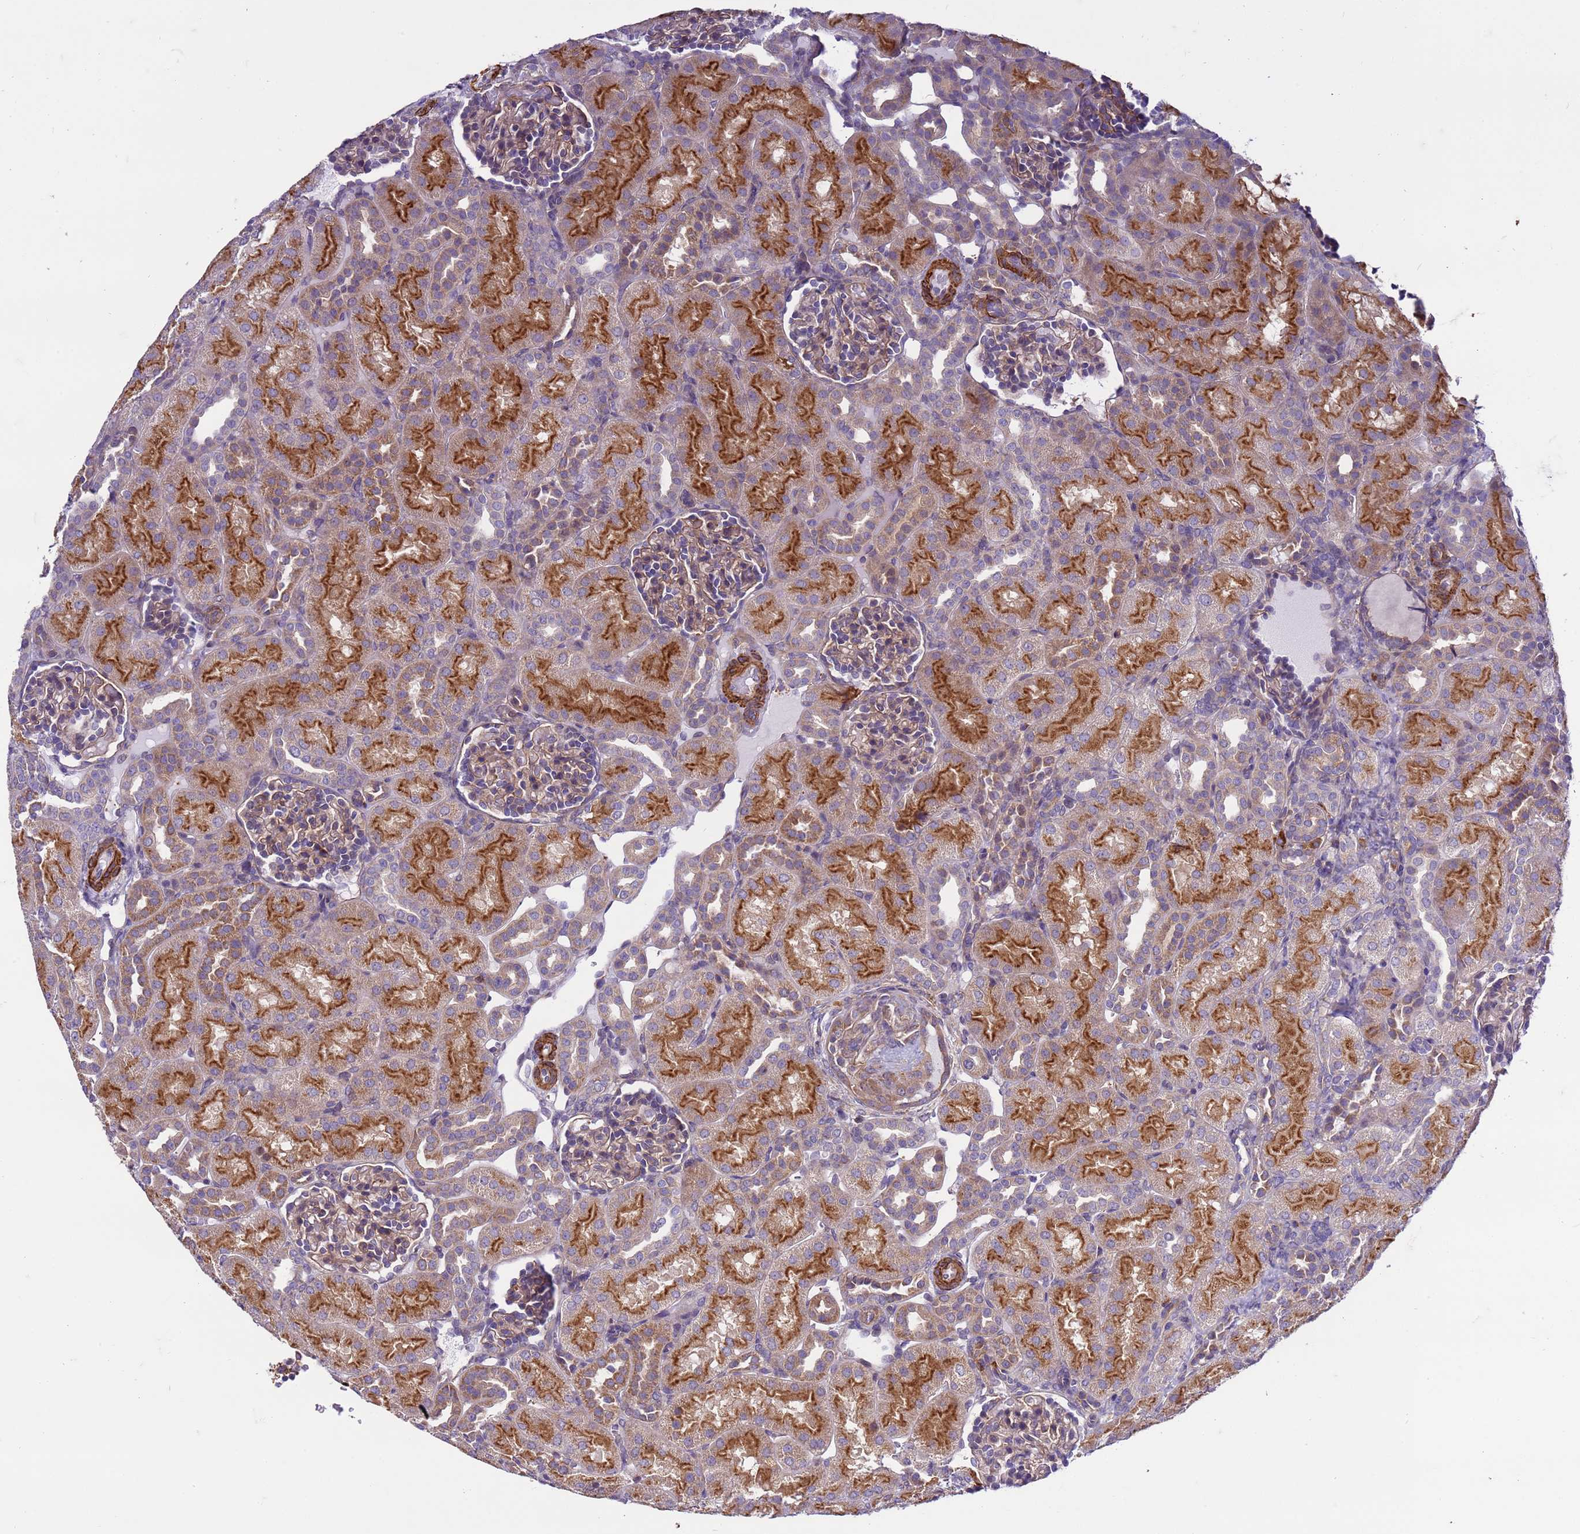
{"staining": {"intensity": "weak", "quantity": "<25%", "location": "cytoplasmic/membranous"}, "tissue": "kidney", "cell_type": "Cells in glomeruli", "image_type": "normal", "snomed": [{"axis": "morphology", "description": "Normal tissue, NOS"}, {"axis": "topography", "description": "Kidney"}], "caption": "This photomicrograph is of unremarkable kidney stained with immunohistochemistry (IHC) to label a protein in brown with the nuclei are counter-stained blue. There is no positivity in cells in glomeruli.", "gene": "GEN1", "patient": {"sex": "male", "age": 1}}